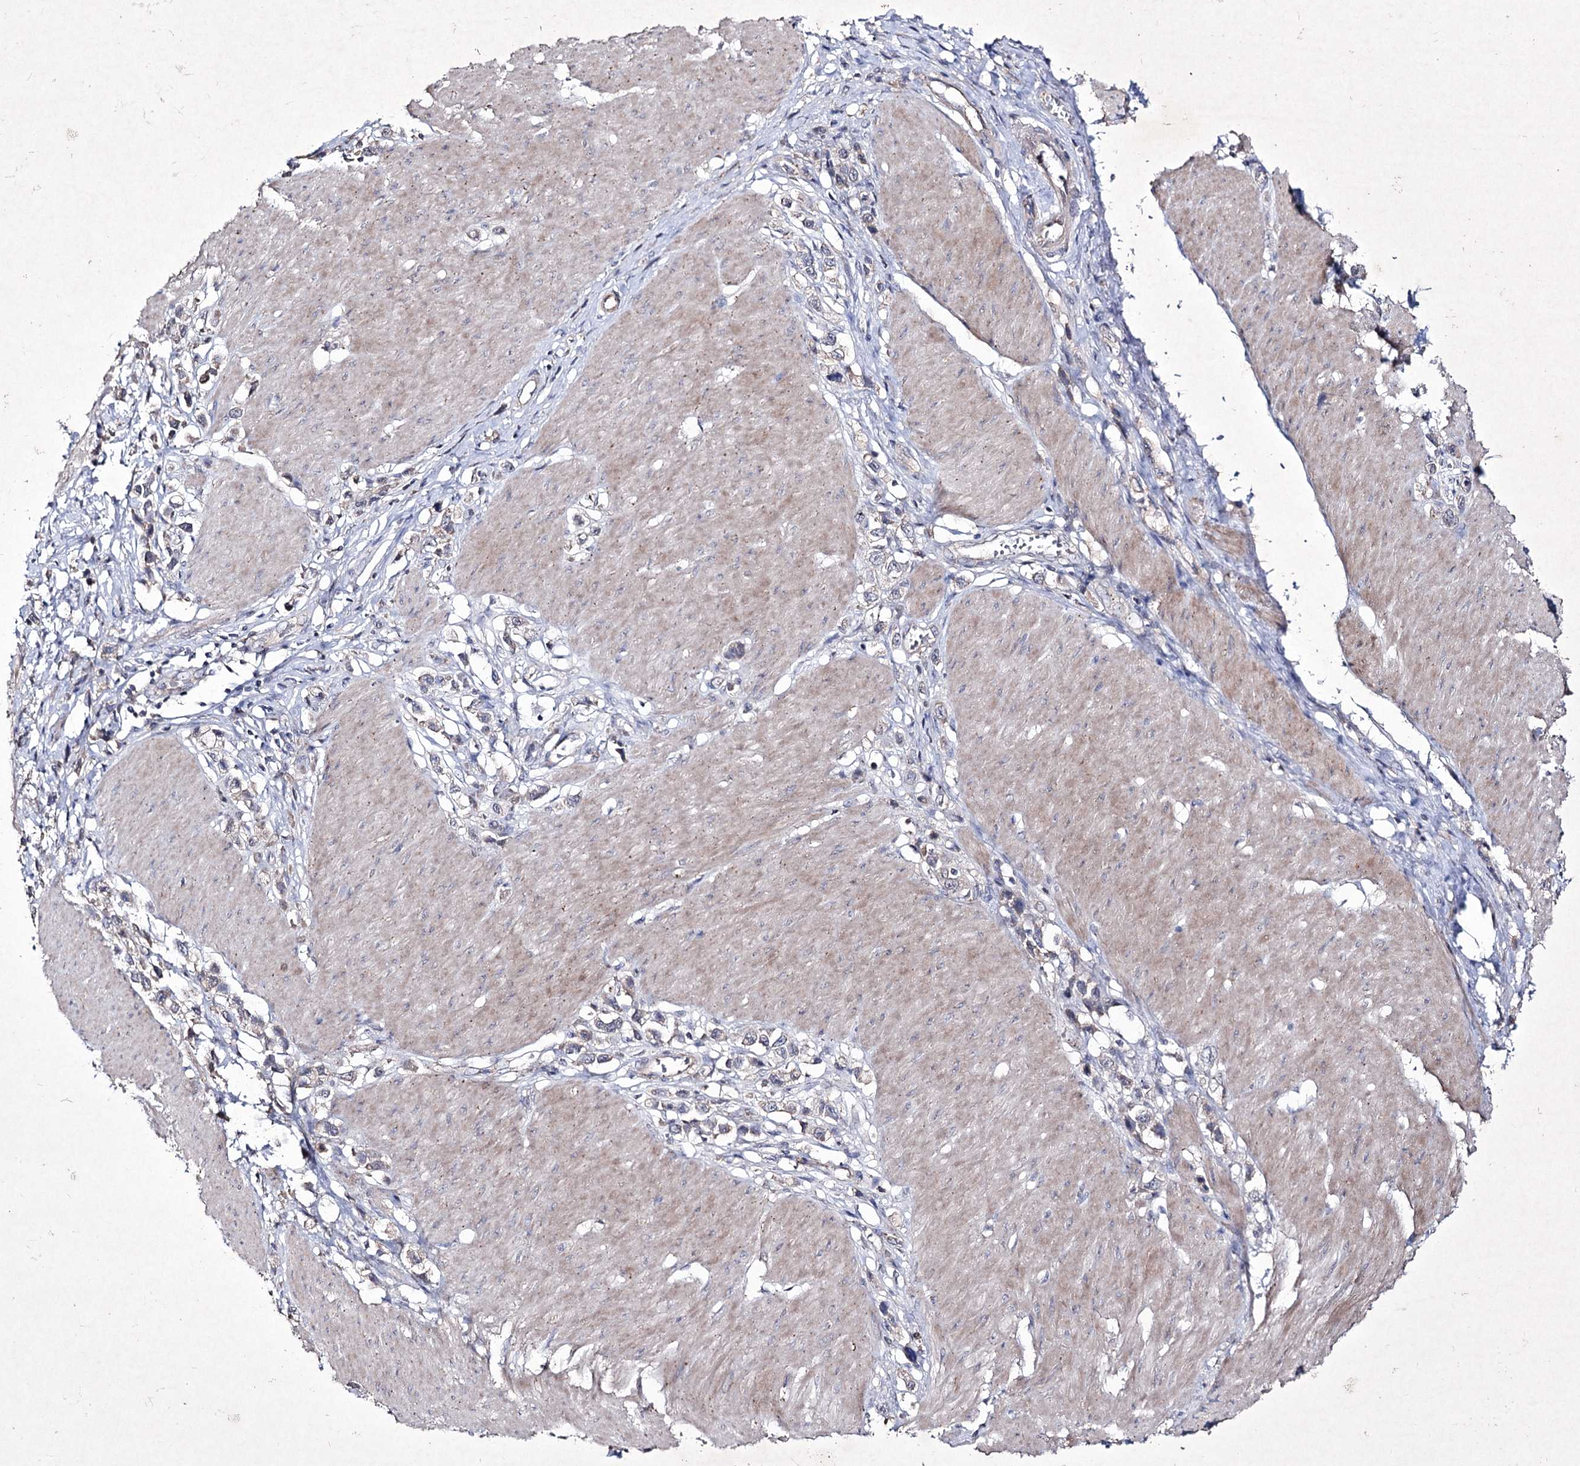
{"staining": {"intensity": "weak", "quantity": "25%-75%", "location": "cytoplasmic/membranous"}, "tissue": "stomach cancer", "cell_type": "Tumor cells", "image_type": "cancer", "snomed": [{"axis": "morphology", "description": "Normal tissue, NOS"}, {"axis": "morphology", "description": "Adenocarcinoma, NOS"}, {"axis": "topography", "description": "Stomach, upper"}, {"axis": "topography", "description": "Stomach"}], "caption": "DAB immunohistochemical staining of stomach cancer exhibits weak cytoplasmic/membranous protein expression in about 25%-75% of tumor cells.", "gene": "SEMA4G", "patient": {"sex": "female", "age": 65}}